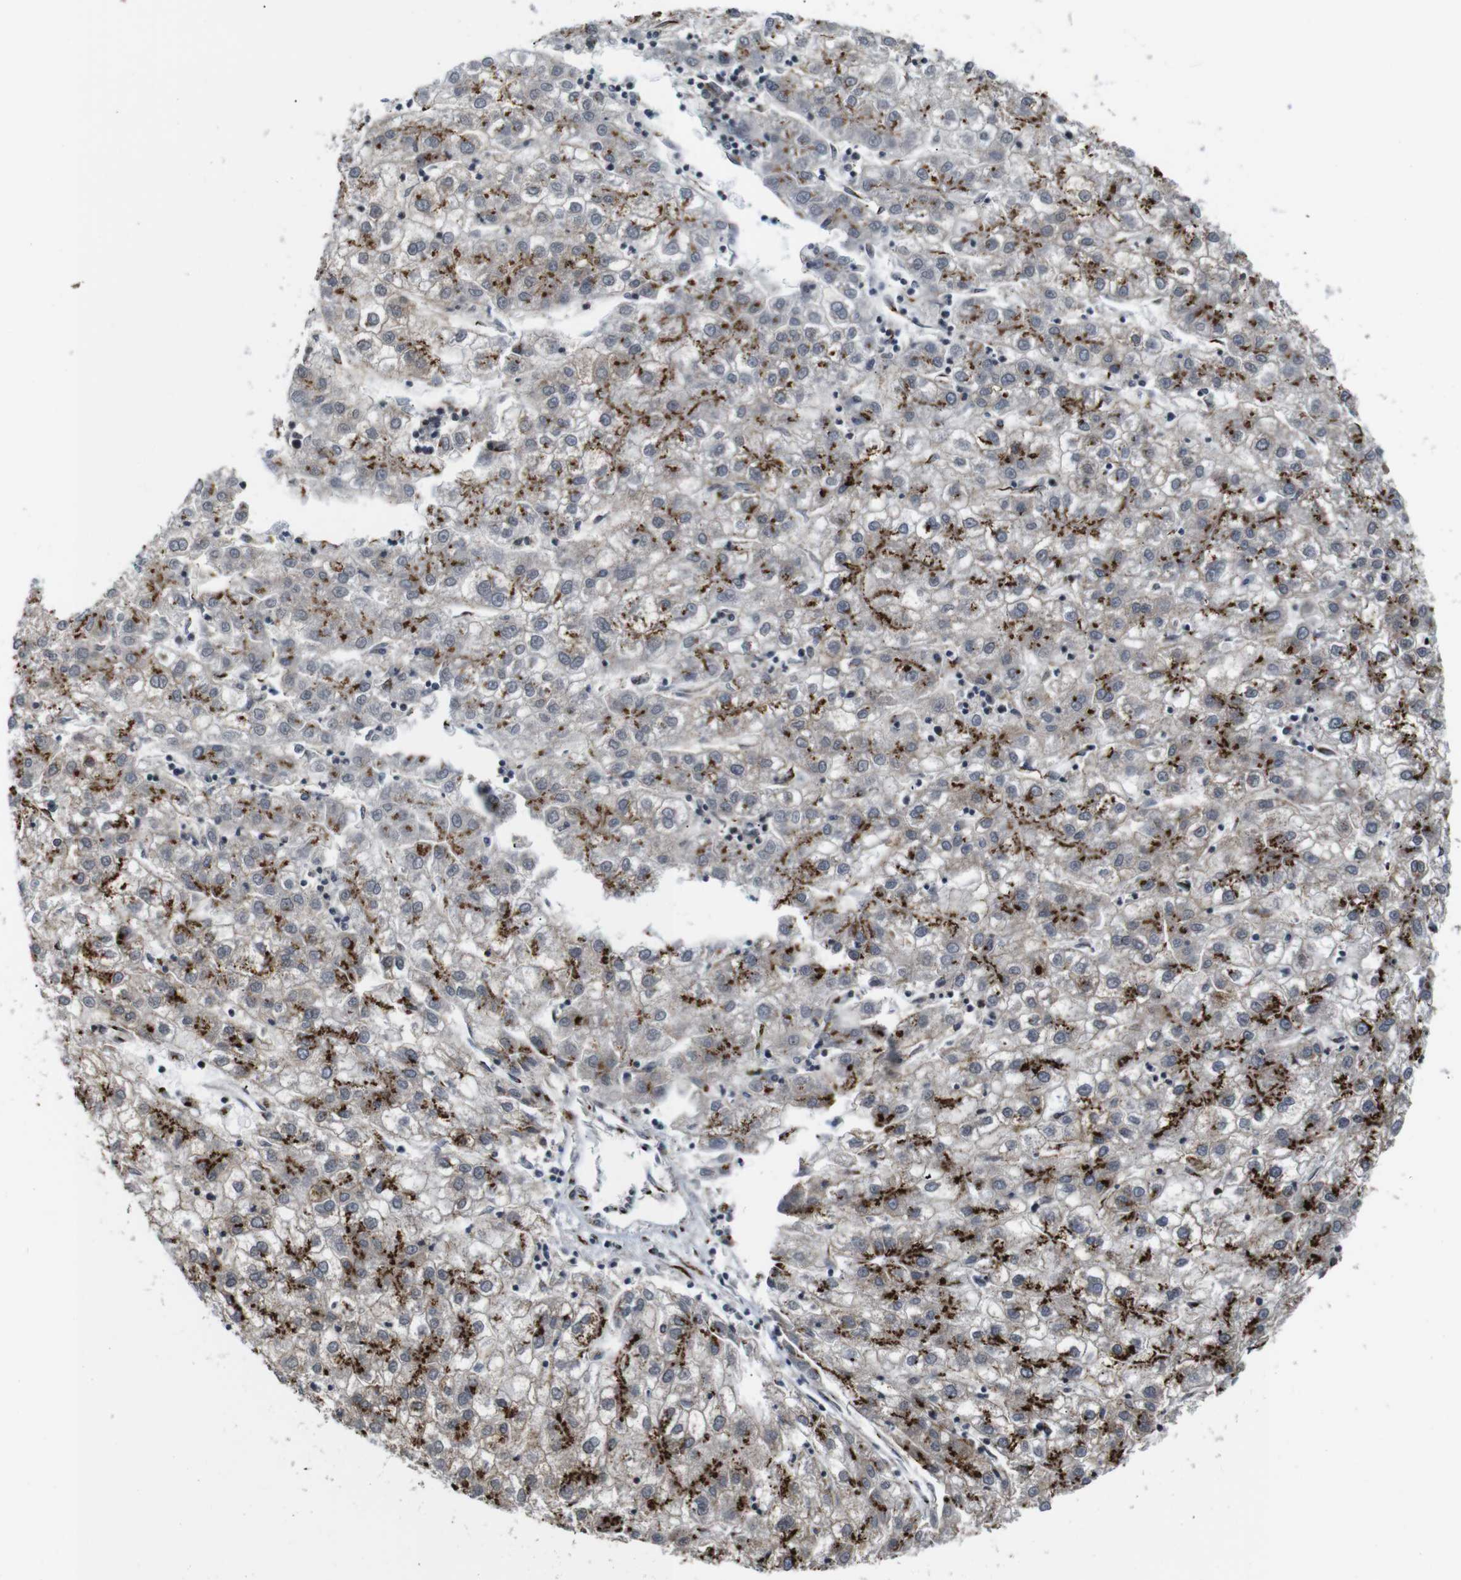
{"staining": {"intensity": "strong", "quantity": "25%-75%", "location": "cytoplasmic/membranous"}, "tissue": "liver cancer", "cell_type": "Tumor cells", "image_type": "cancer", "snomed": [{"axis": "morphology", "description": "Carcinoma, Hepatocellular, NOS"}, {"axis": "topography", "description": "Liver"}], "caption": "DAB (3,3'-diaminobenzidine) immunohistochemical staining of liver hepatocellular carcinoma exhibits strong cytoplasmic/membranous protein positivity in approximately 25%-75% of tumor cells.", "gene": "TGOLN2", "patient": {"sex": "male", "age": 72}}